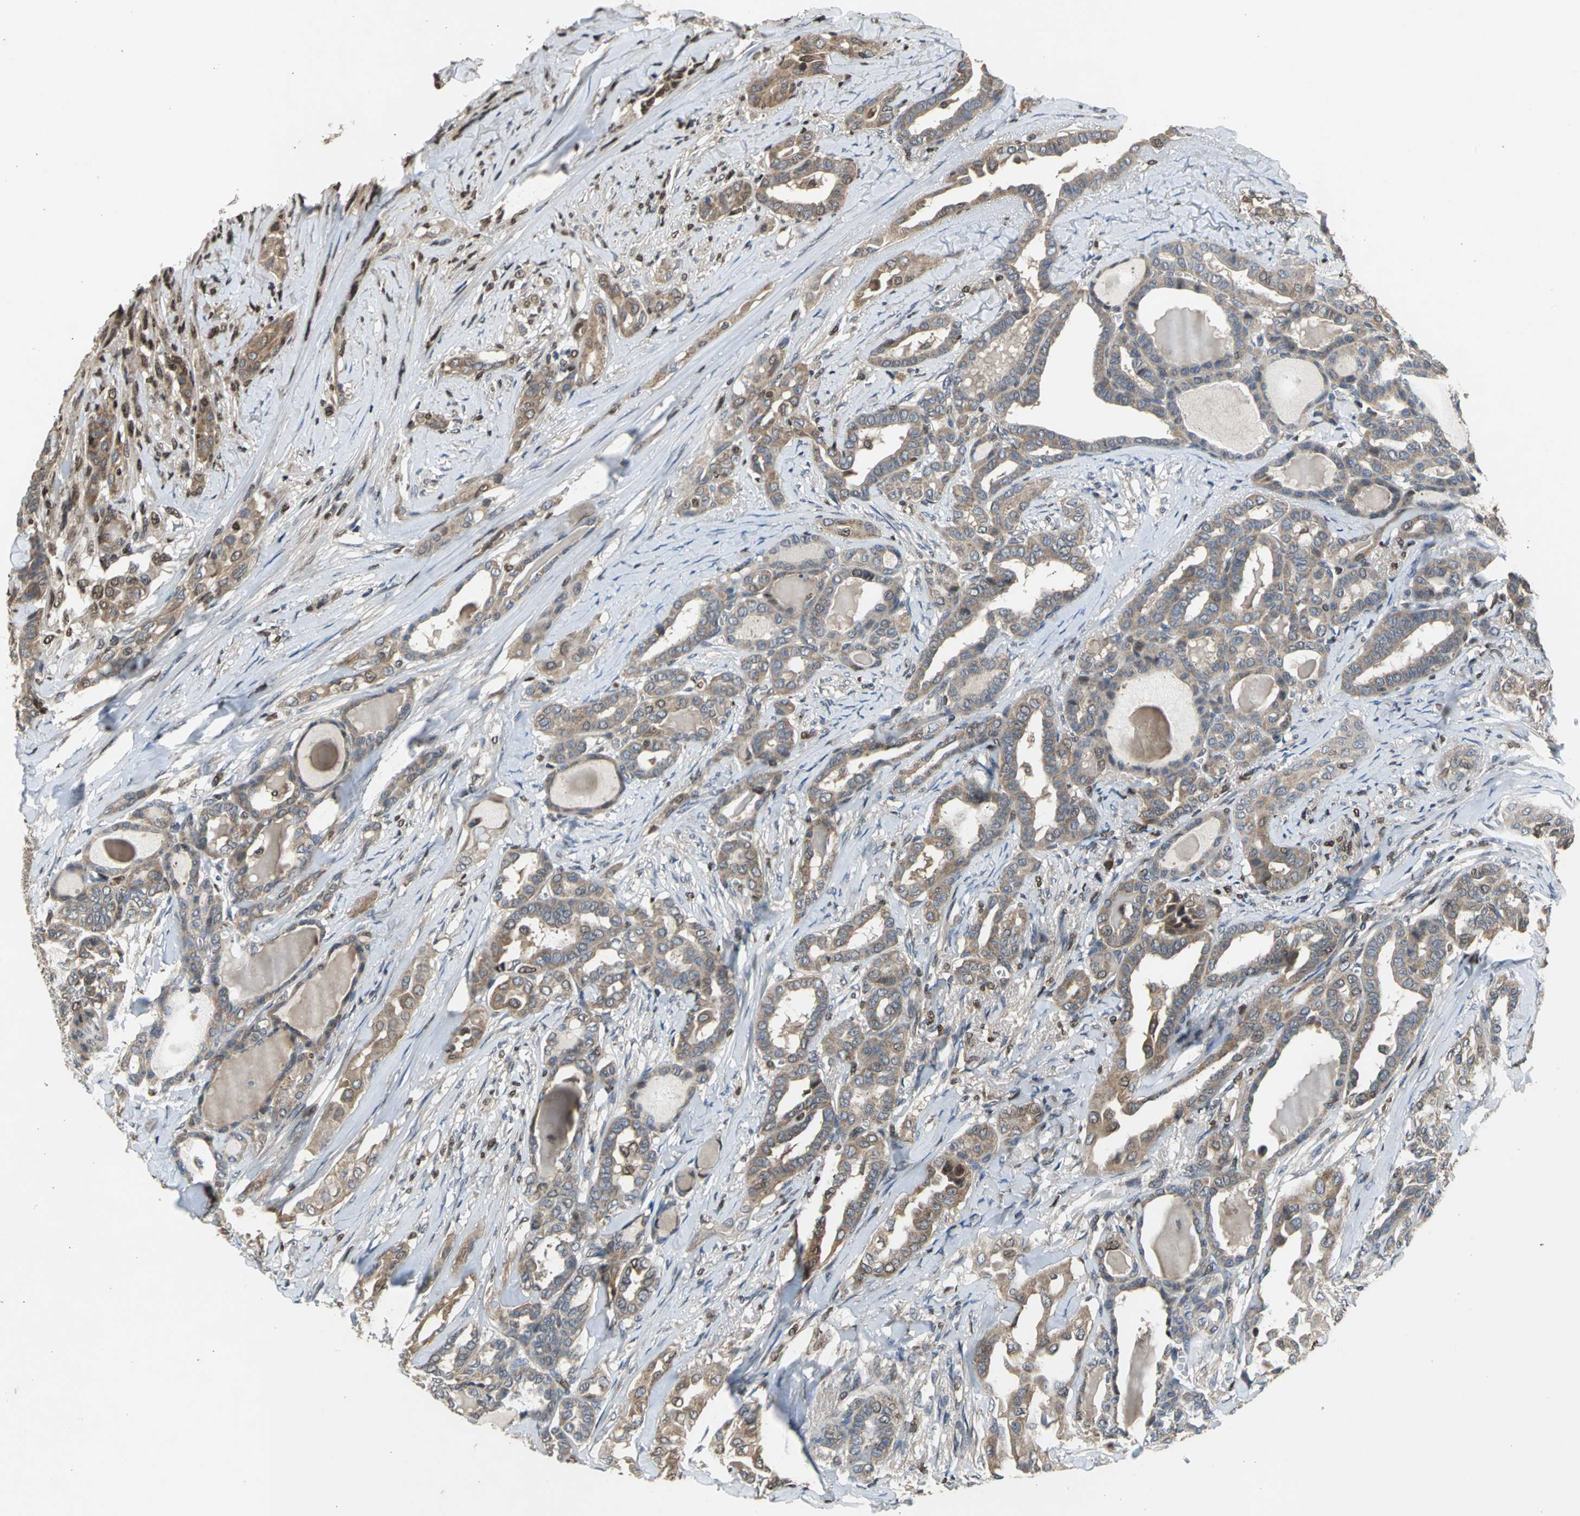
{"staining": {"intensity": "moderate", "quantity": ">75%", "location": "cytoplasmic/membranous"}, "tissue": "thyroid cancer", "cell_type": "Tumor cells", "image_type": "cancer", "snomed": [{"axis": "morphology", "description": "Carcinoma, NOS"}, {"axis": "topography", "description": "Thyroid gland"}], "caption": "Immunohistochemistry (DAB (3,3'-diaminobenzidine)) staining of human thyroid cancer (carcinoma) demonstrates moderate cytoplasmic/membranous protein expression in approximately >75% of tumor cells.", "gene": "AHR", "patient": {"sex": "female", "age": 91}}